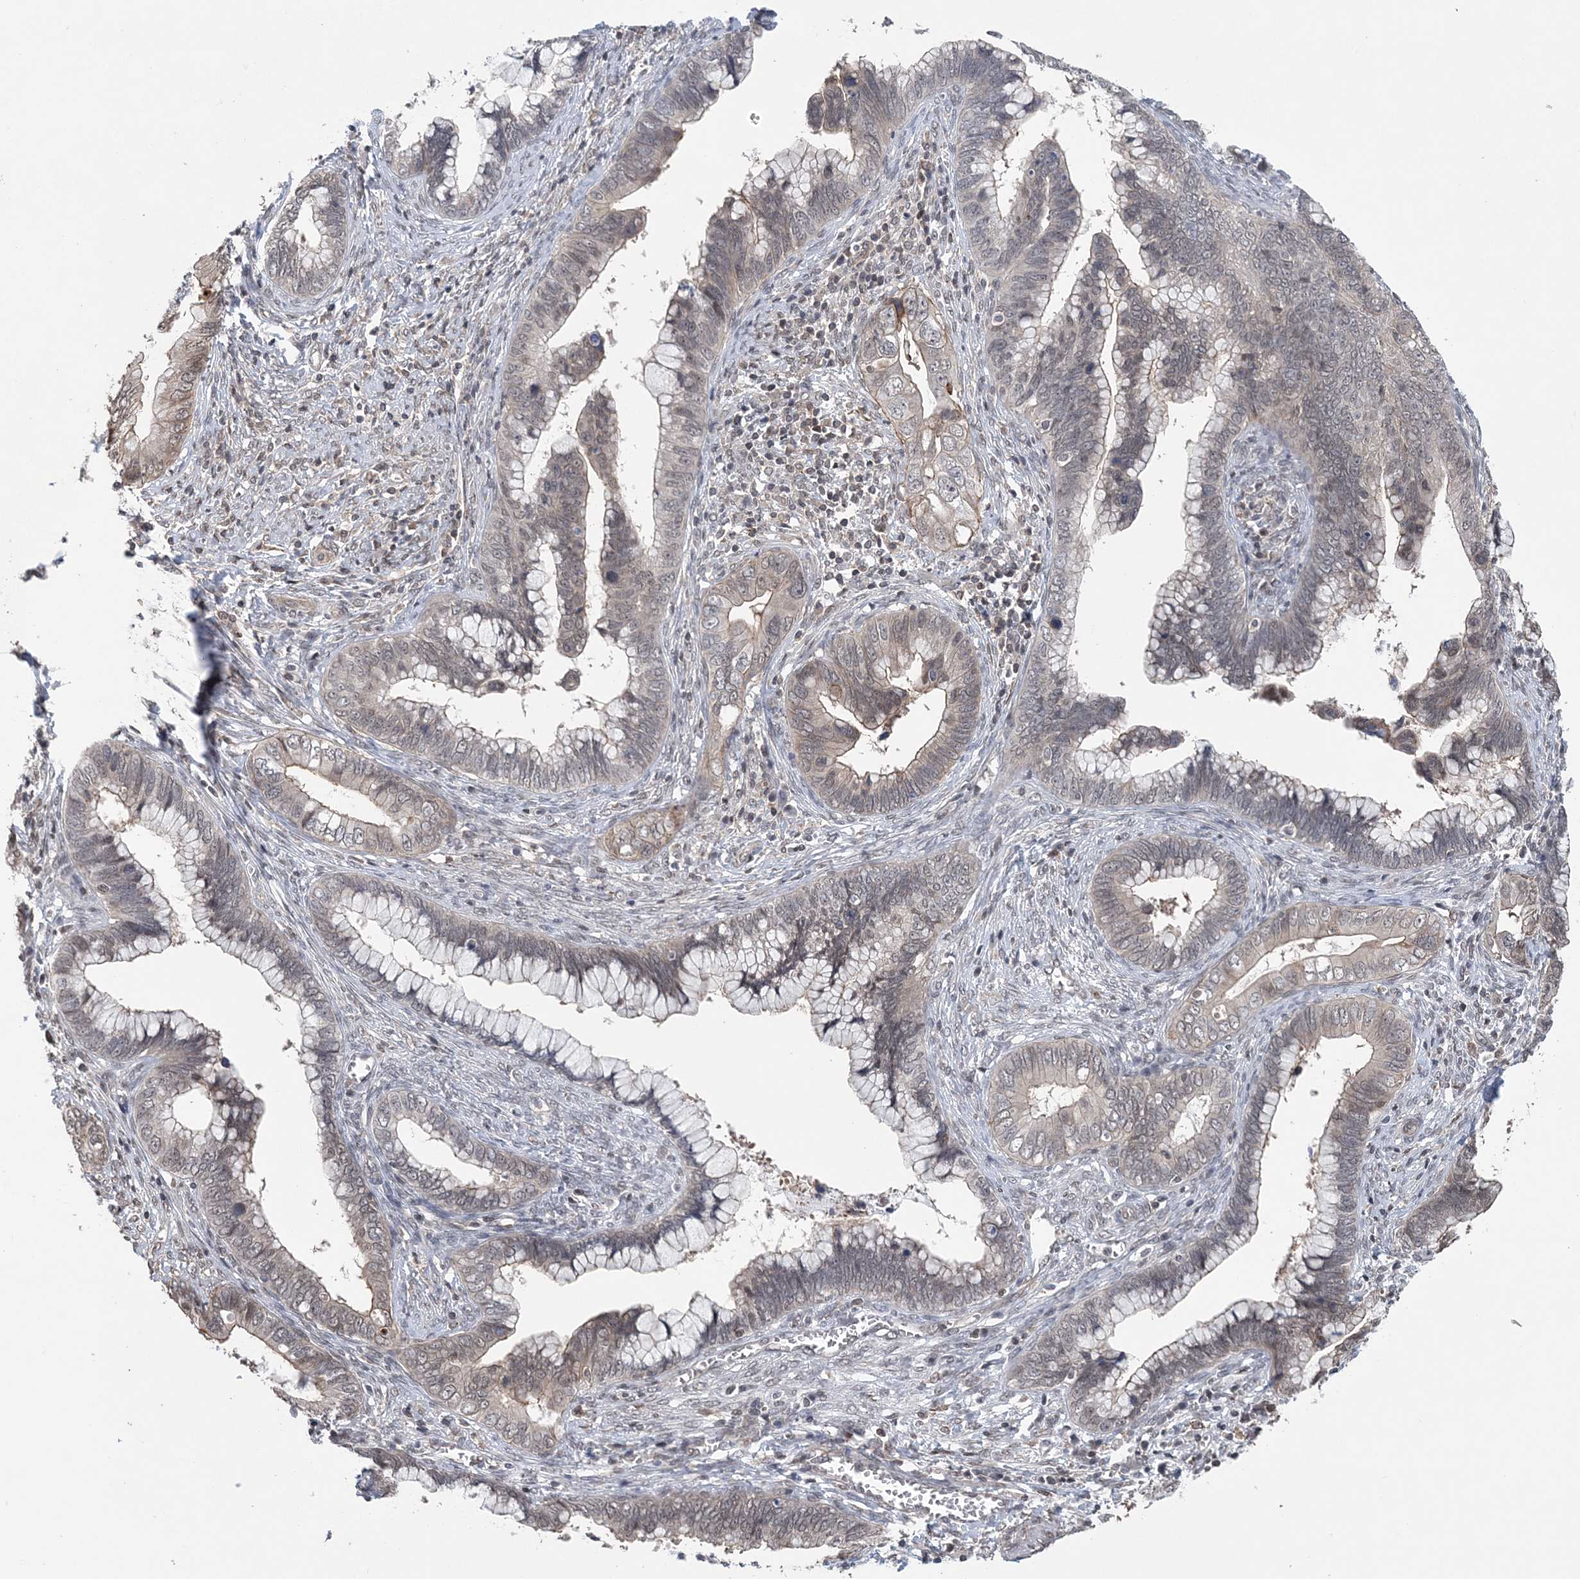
{"staining": {"intensity": "weak", "quantity": "25%-75%", "location": "cytoplasmic/membranous,nuclear"}, "tissue": "cervical cancer", "cell_type": "Tumor cells", "image_type": "cancer", "snomed": [{"axis": "morphology", "description": "Adenocarcinoma, NOS"}, {"axis": "topography", "description": "Cervix"}], "caption": "IHC (DAB (3,3'-diaminobenzidine)) staining of human cervical adenocarcinoma demonstrates weak cytoplasmic/membranous and nuclear protein expression in about 25%-75% of tumor cells.", "gene": "CCDC152", "patient": {"sex": "female", "age": 44}}